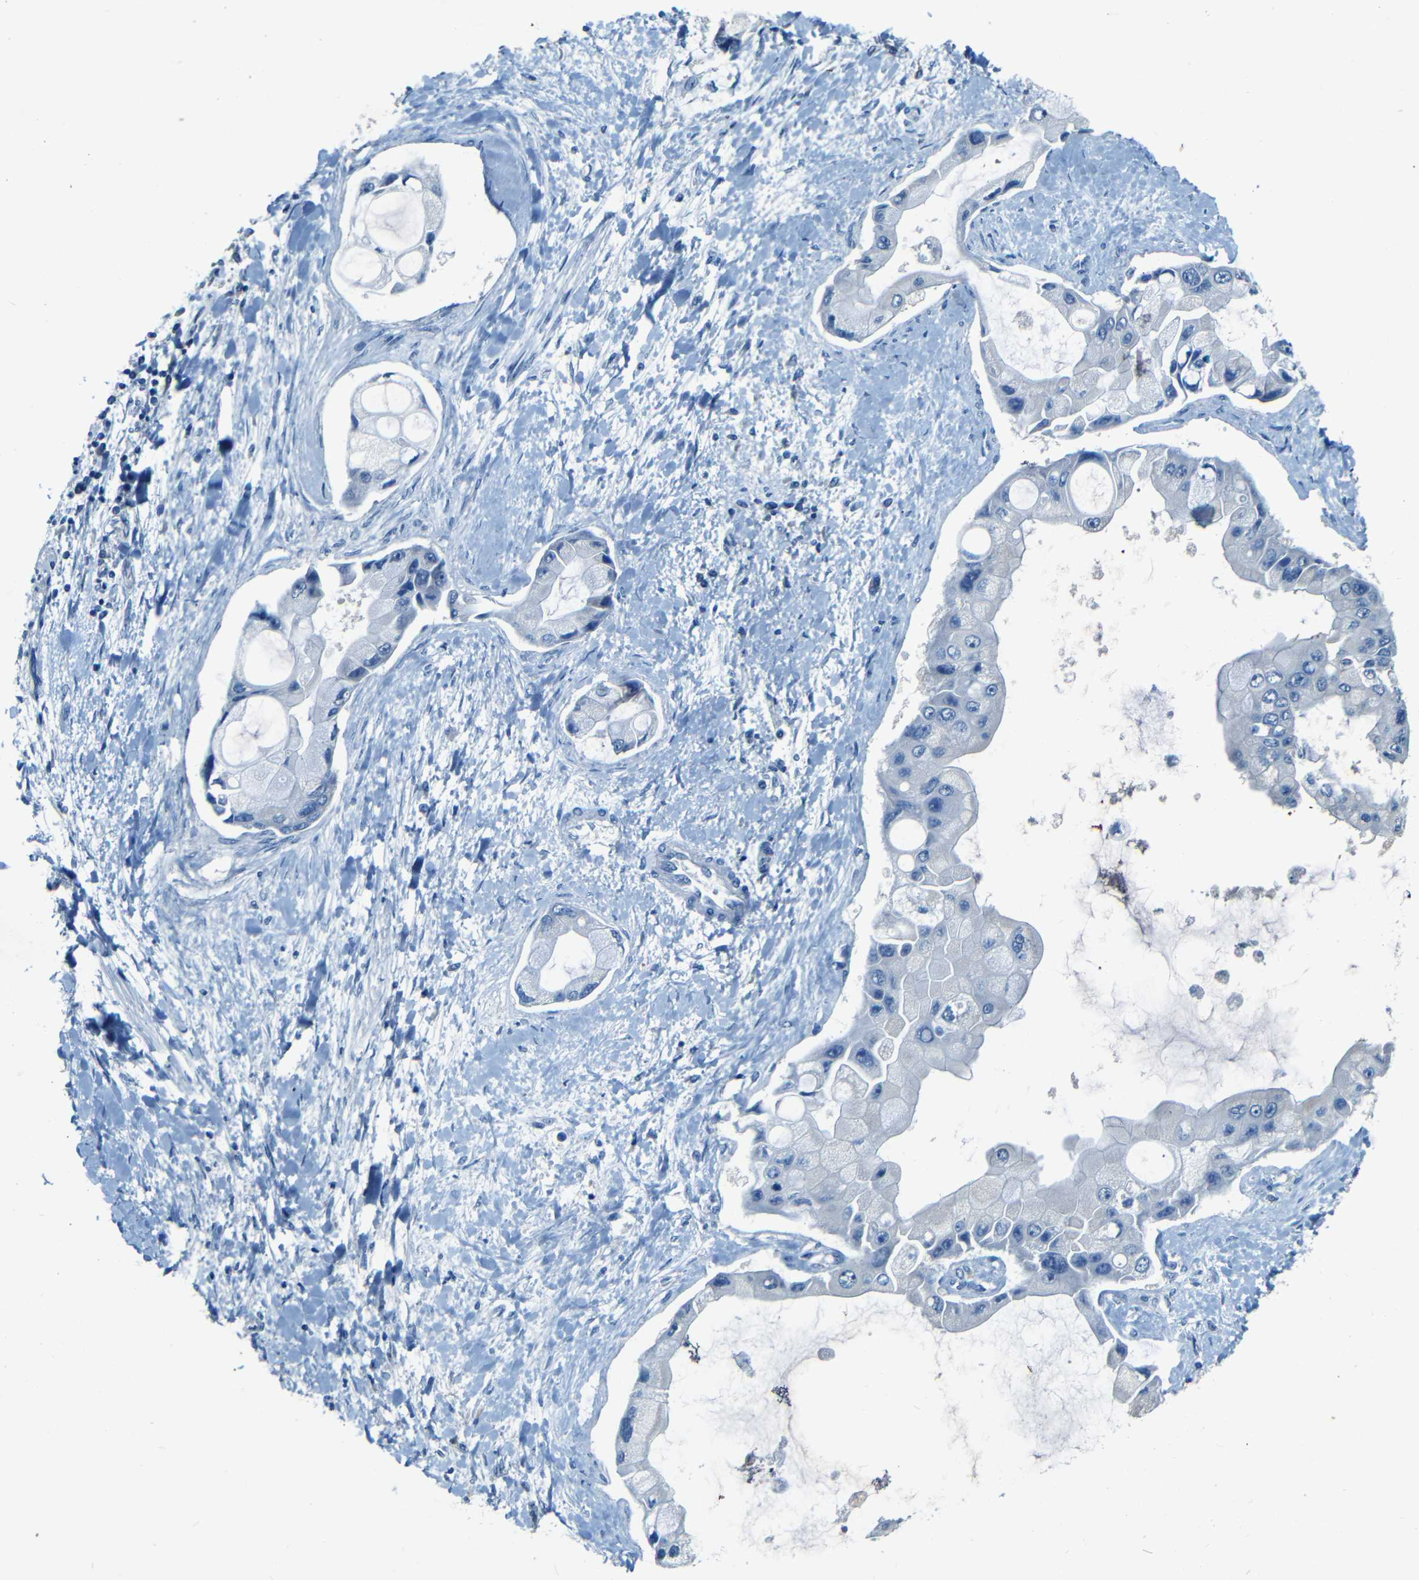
{"staining": {"intensity": "negative", "quantity": "none", "location": "none"}, "tissue": "liver cancer", "cell_type": "Tumor cells", "image_type": "cancer", "snomed": [{"axis": "morphology", "description": "Cholangiocarcinoma"}, {"axis": "topography", "description": "Liver"}], "caption": "The IHC micrograph has no significant positivity in tumor cells of cholangiocarcinoma (liver) tissue.", "gene": "ZMAT1", "patient": {"sex": "male", "age": 50}}